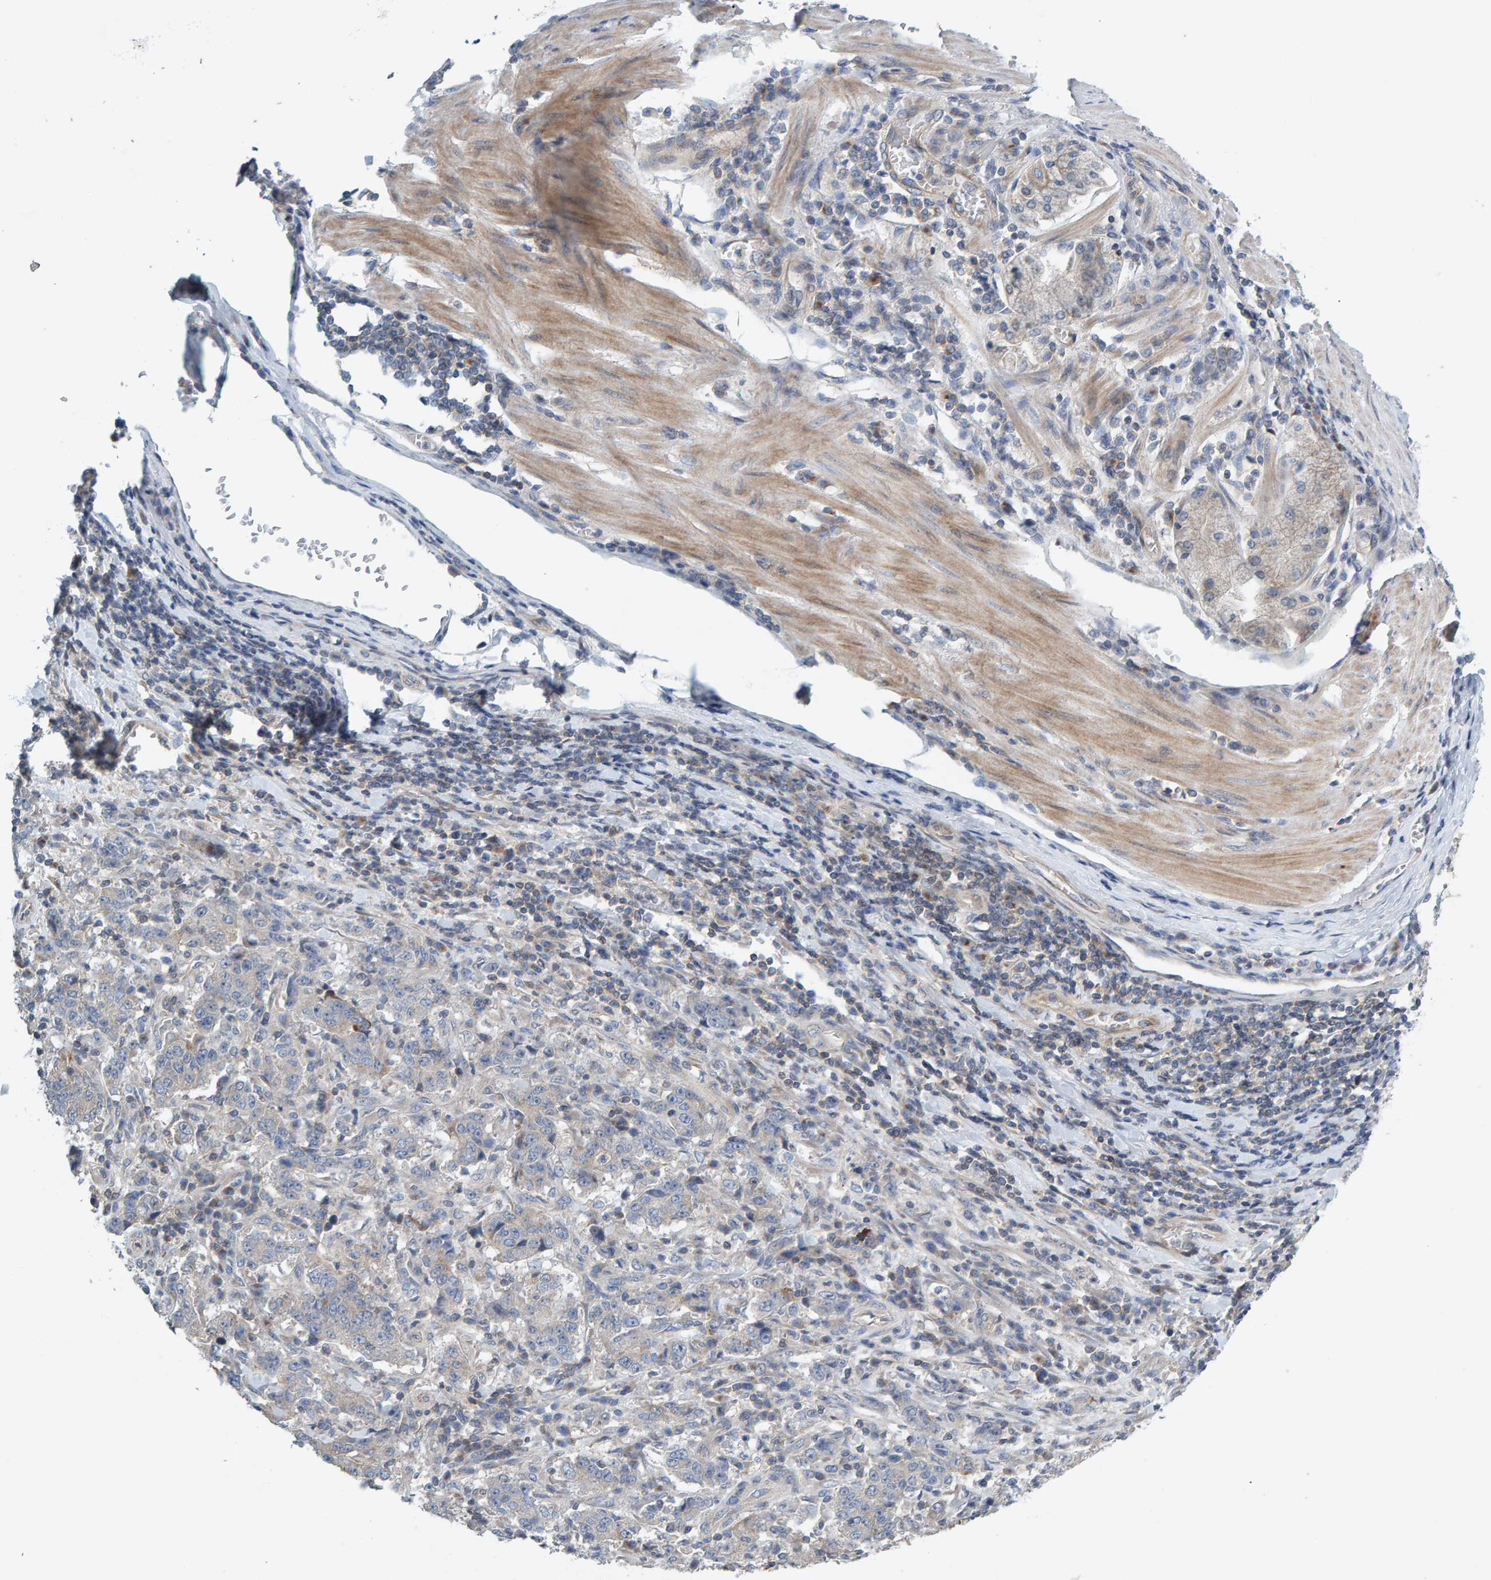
{"staining": {"intensity": "weak", "quantity": "<25%", "location": "cytoplasmic/membranous"}, "tissue": "stomach cancer", "cell_type": "Tumor cells", "image_type": "cancer", "snomed": [{"axis": "morphology", "description": "Normal tissue, NOS"}, {"axis": "morphology", "description": "Adenocarcinoma, NOS"}, {"axis": "topography", "description": "Stomach, upper"}, {"axis": "topography", "description": "Stomach"}], "caption": "Tumor cells show no significant protein positivity in stomach adenocarcinoma.", "gene": "CCM2", "patient": {"sex": "male", "age": 59}}